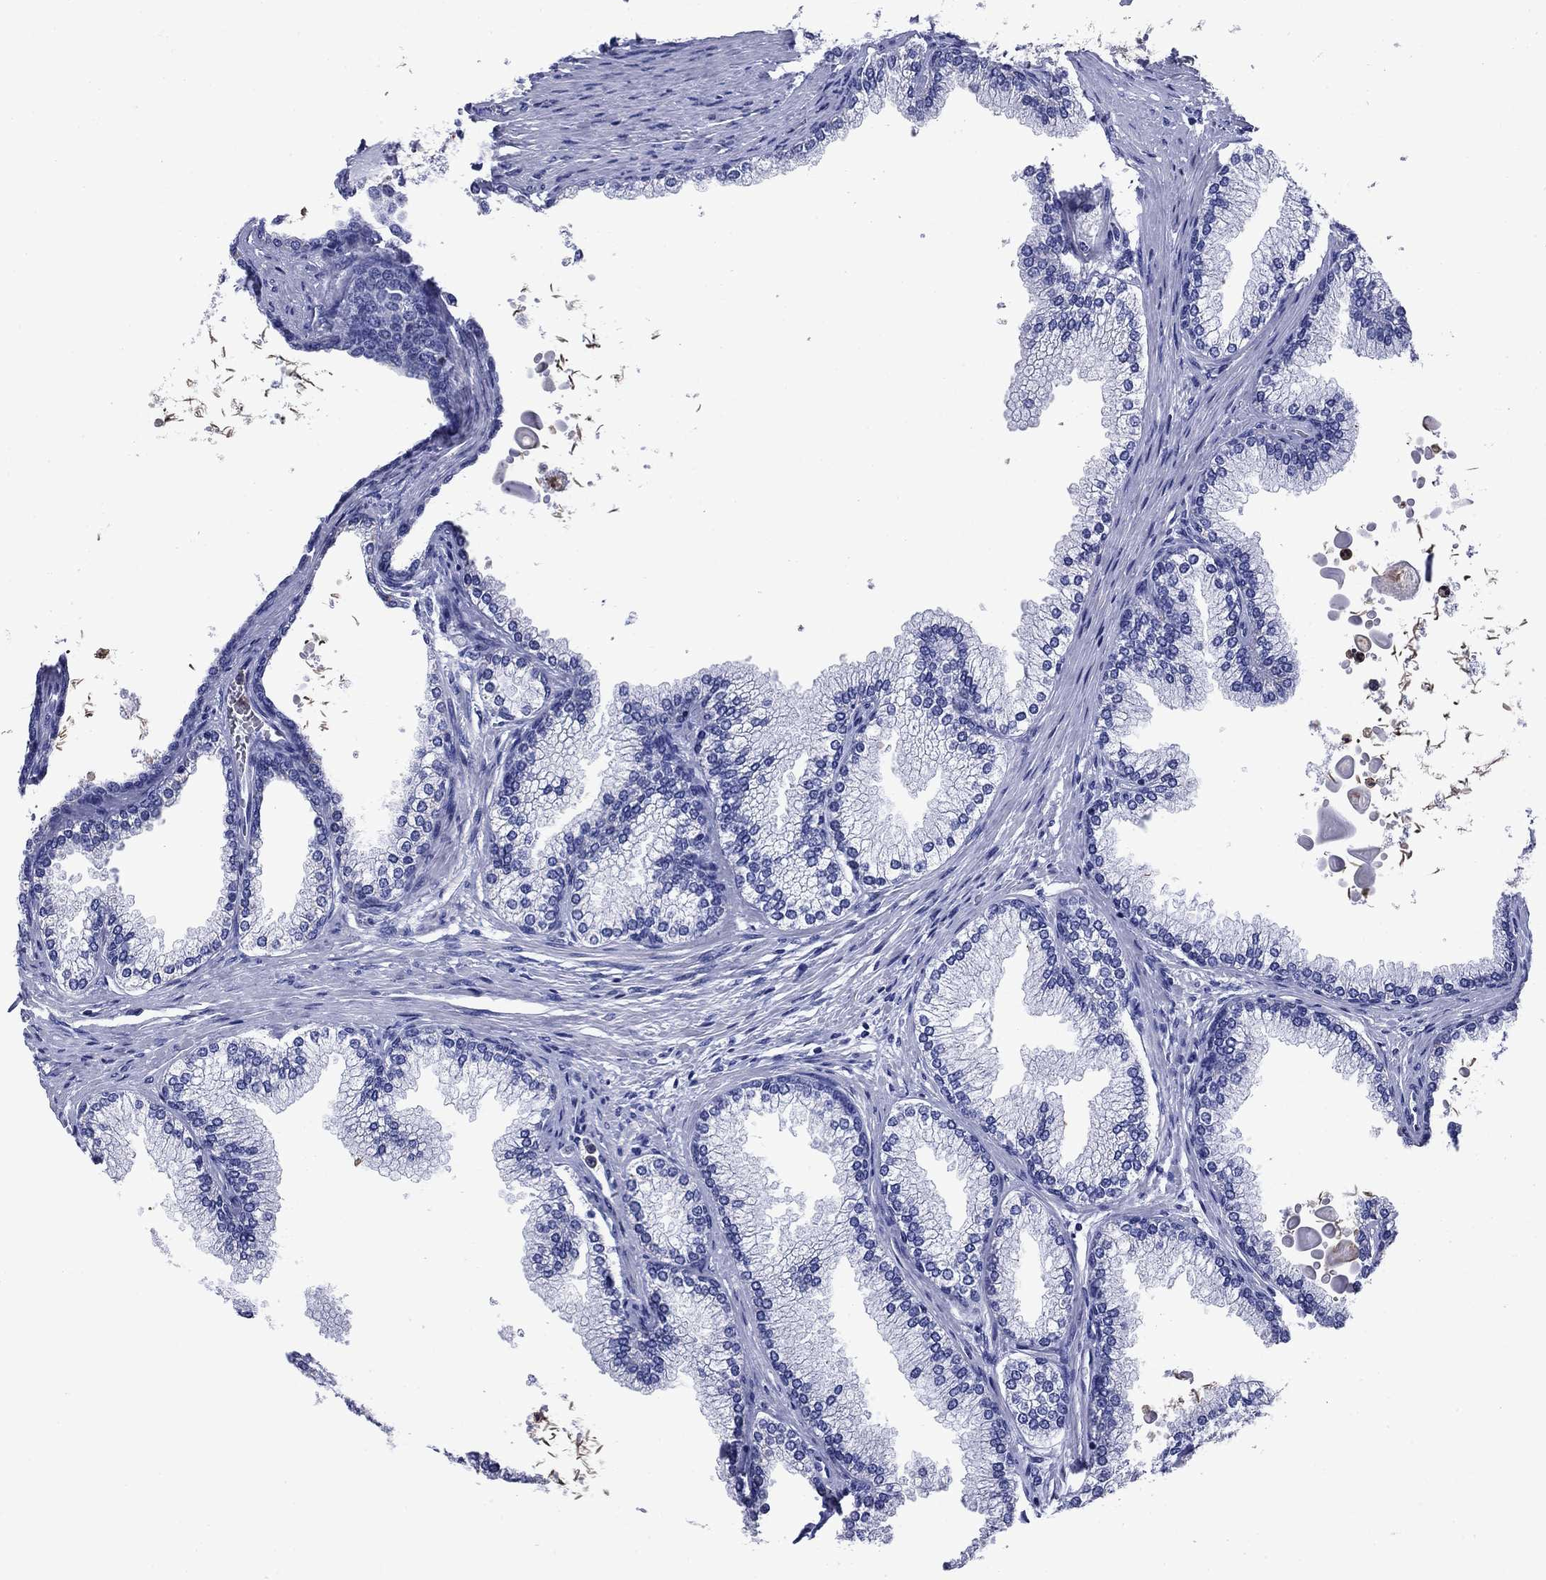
{"staining": {"intensity": "negative", "quantity": "none", "location": "none"}, "tissue": "prostate", "cell_type": "Glandular cells", "image_type": "normal", "snomed": [{"axis": "morphology", "description": "Normal tissue, NOS"}, {"axis": "topography", "description": "Prostate"}], "caption": "The photomicrograph shows no staining of glandular cells in benign prostate.", "gene": "TFR2", "patient": {"sex": "male", "age": 72}}